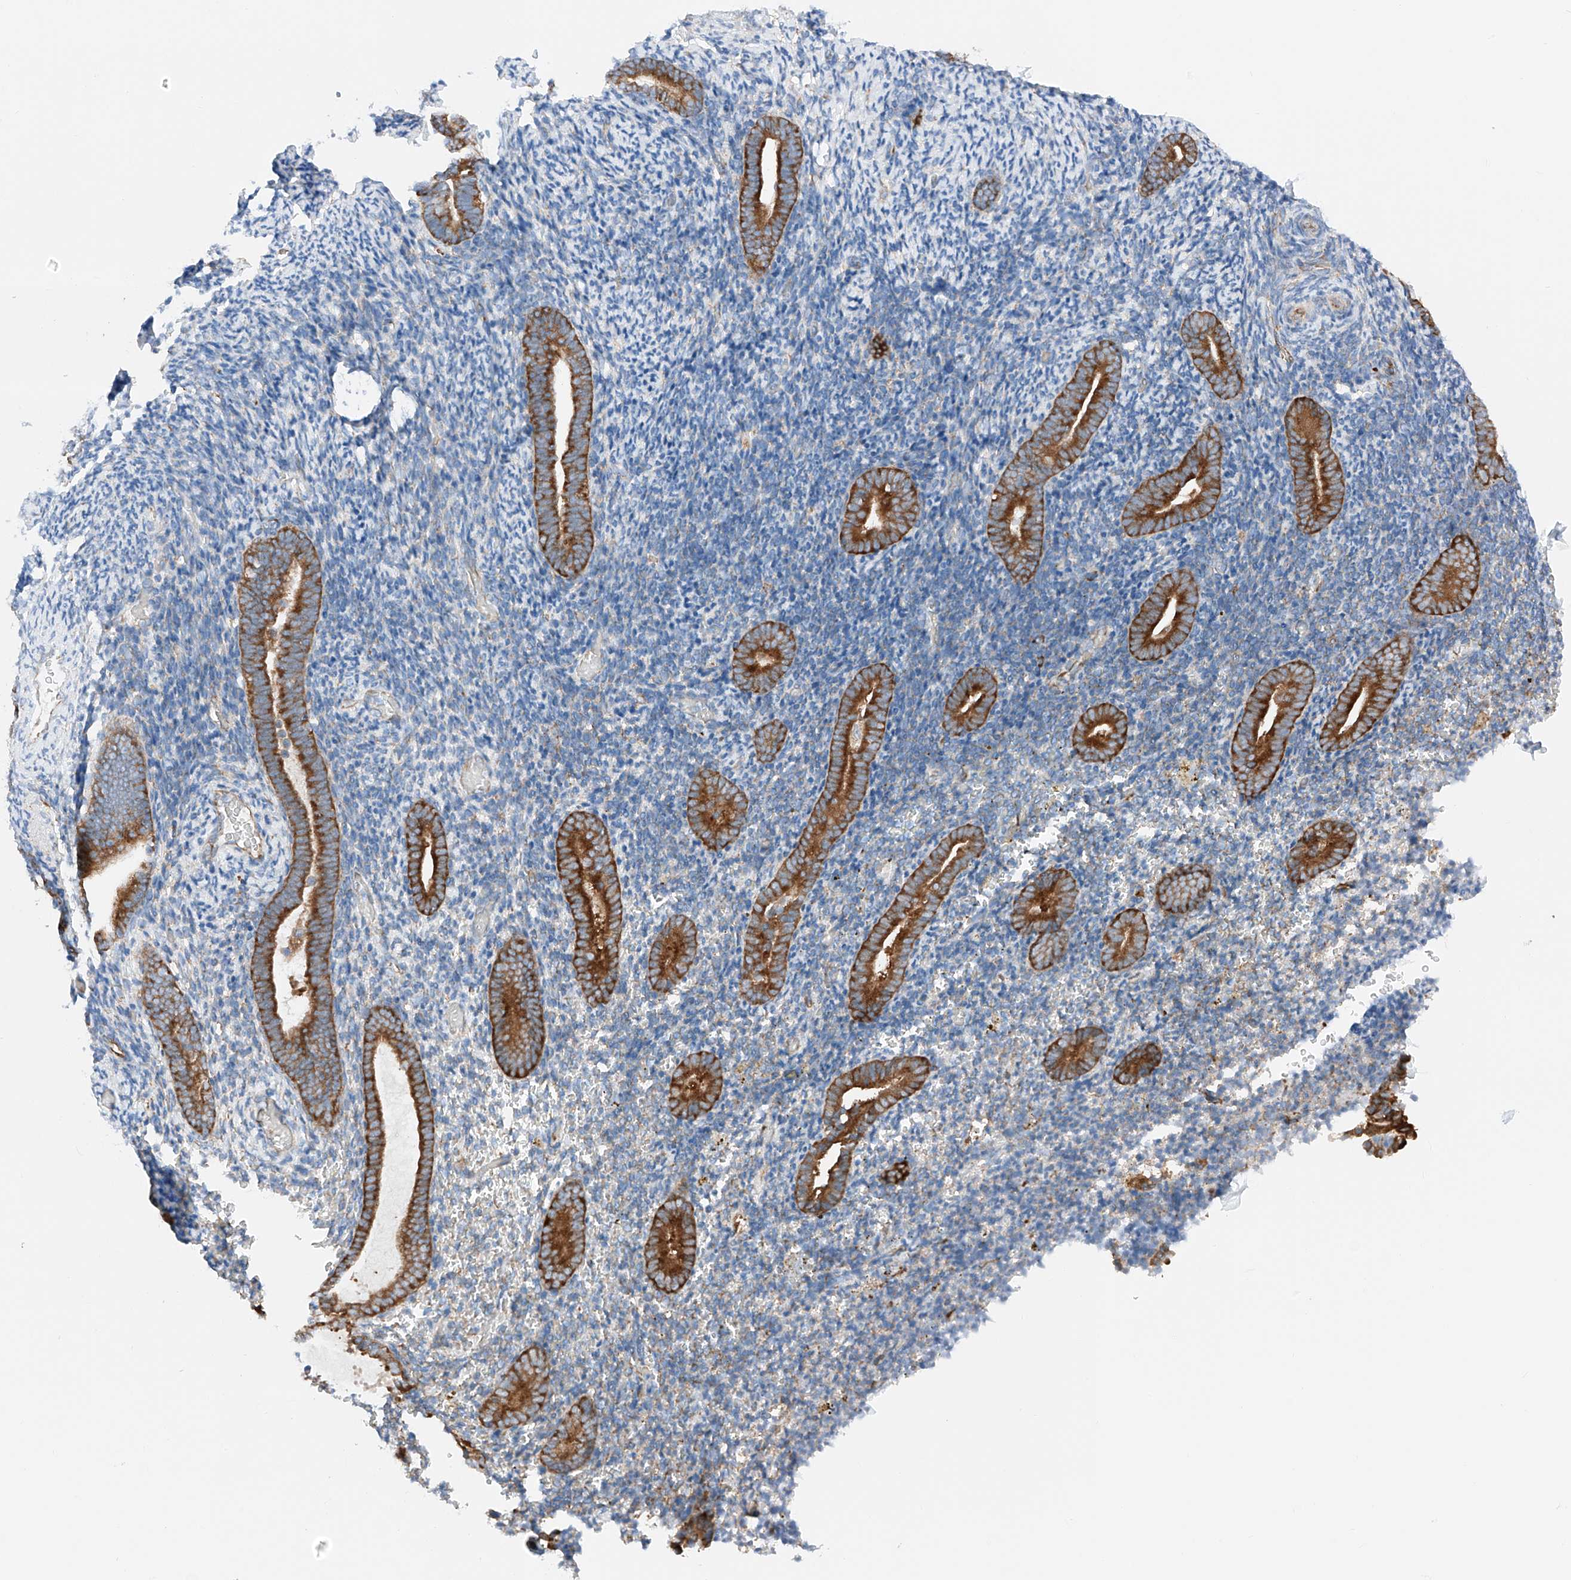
{"staining": {"intensity": "moderate", "quantity": "25%-75%", "location": "cytoplasmic/membranous"}, "tissue": "endometrium", "cell_type": "Cells in endometrial stroma", "image_type": "normal", "snomed": [{"axis": "morphology", "description": "Normal tissue, NOS"}, {"axis": "topography", "description": "Endometrium"}], "caption": "Immunohistochemical staining of benign human endometrium displays 25%-75% levels of moderate cytoplasmic/membranous protein positivity in approximately 25%-75% of cells in endometrial stroma.", "gene": "CRELD1", "patient": {"sex": "female", "age": 51}}